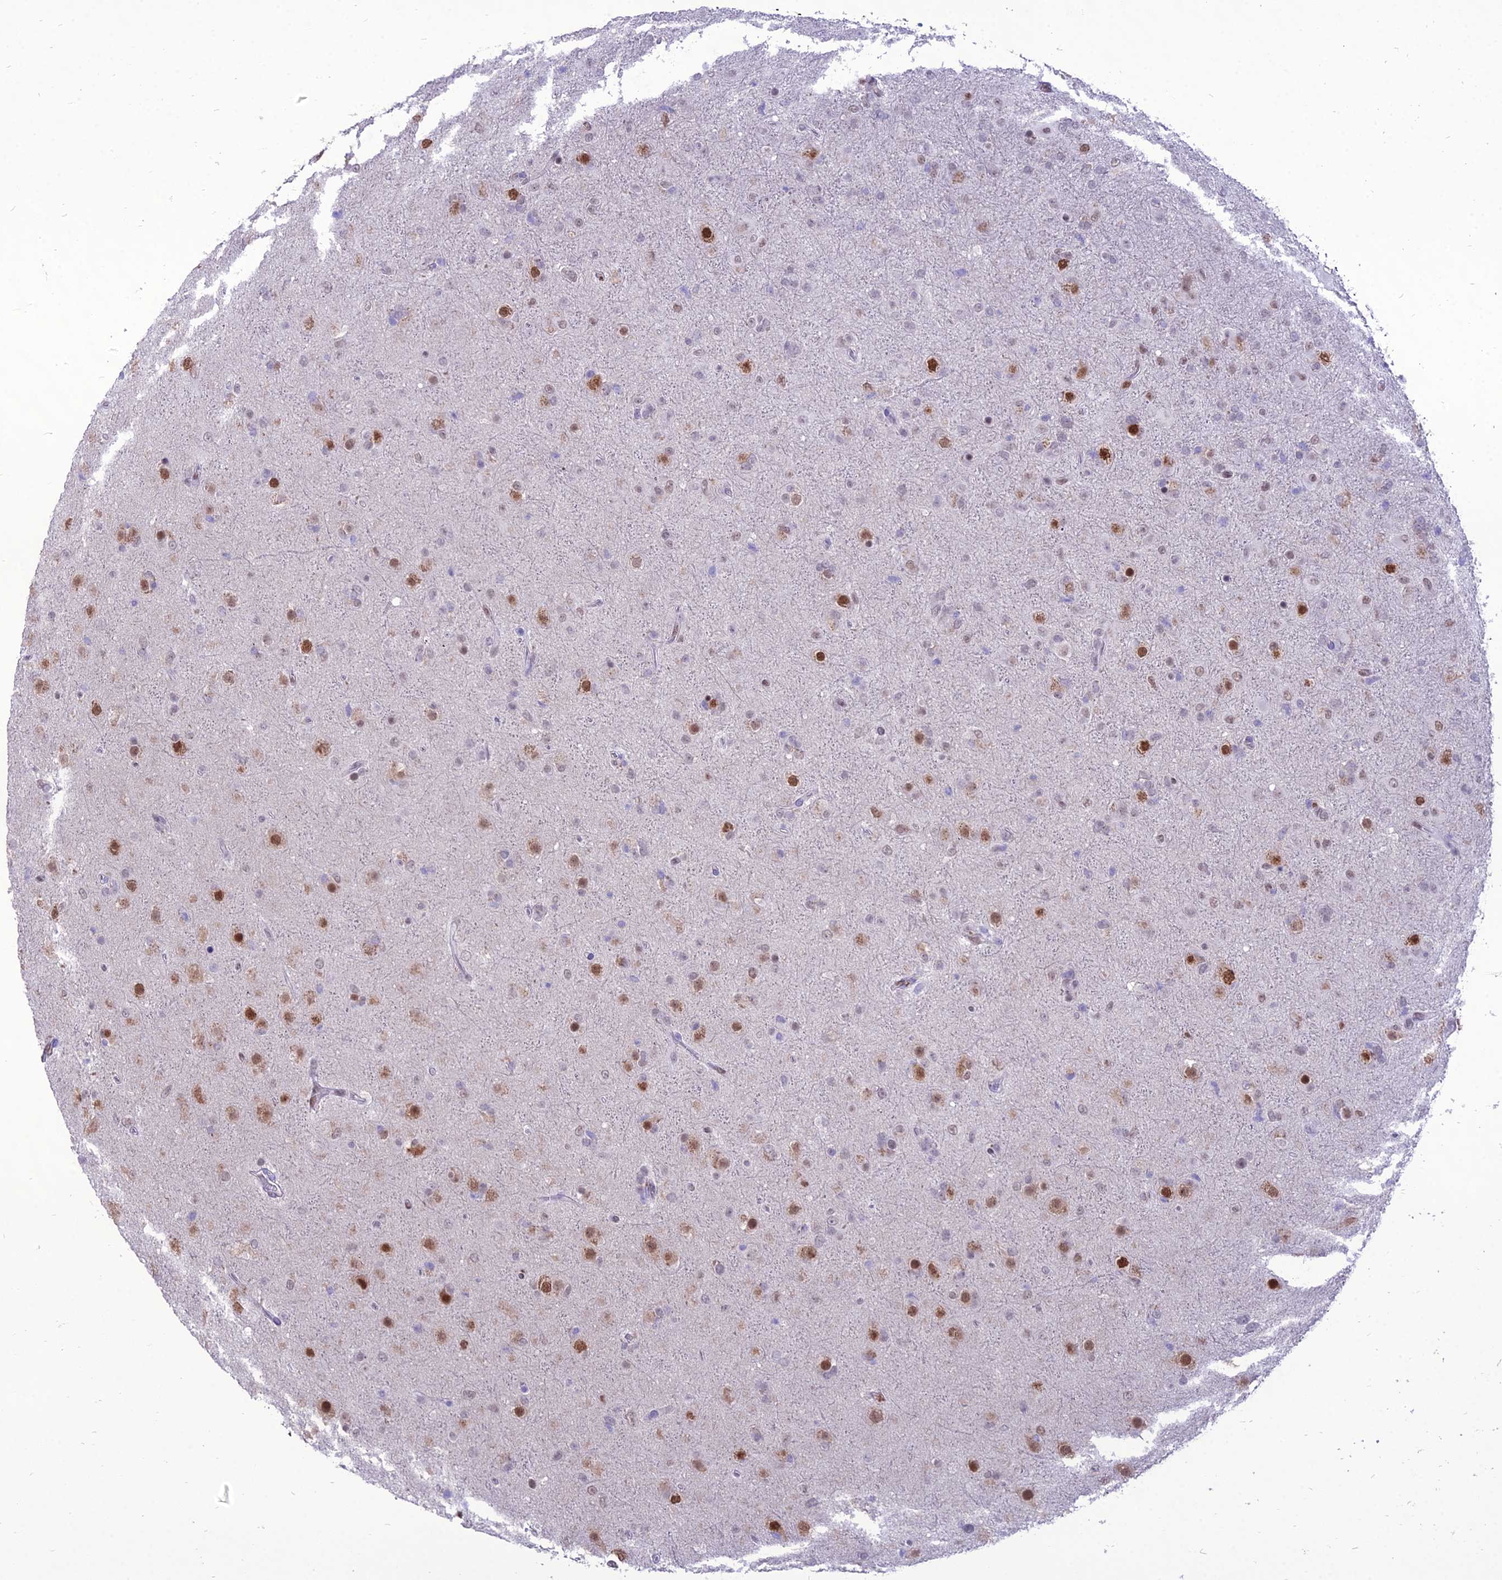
{"staining": {"intensity": "strong", "quantity": "<25%", "location": "nuclear"}, "tissue": "glioma", "cell_type": "Tumor cells", "image_type": "cancer", "snomed": [{"axis": "morphology", "description": "Glioma, malignant, Low grade"}, {"axis": "topography", "description": "Brain"}], "caption": "Immunohistochemical staining of glioma demonstrates medium levels of strong nuclear protein positivity in about <25% of tumor cells.", "gene": "NOVA2", "patient": {"sex": "male", "age": 65}}